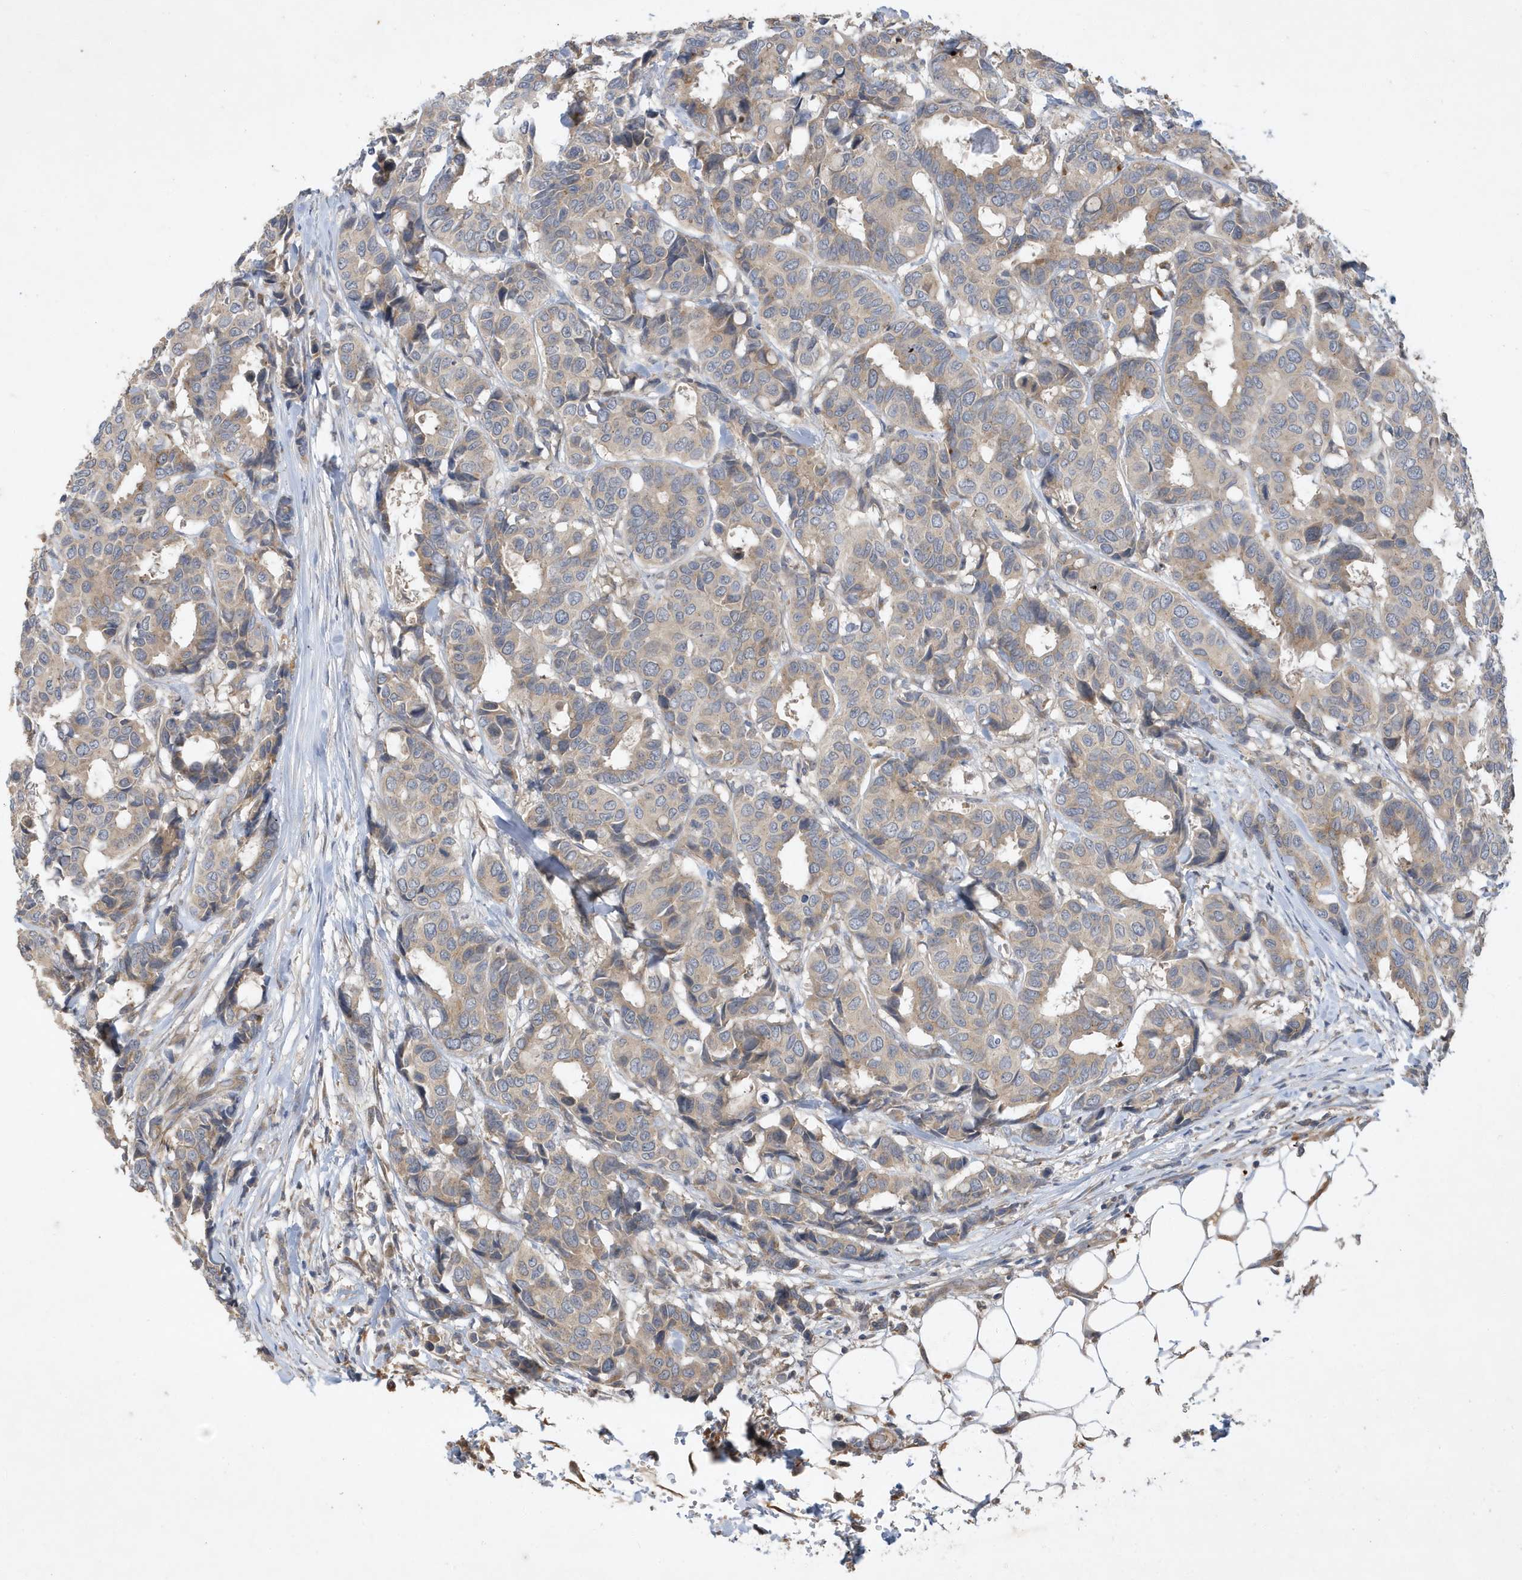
{"staining": {"intensity": "weak", "quantity": "<25%", "location": "cytoplasmic/membranous"}, "tissue": "breast cancer", "cell_type": "Tumor cells", "image_type": "cancer", "snomed": [{"axis": "morphology", "description": "Duct carcinoma"}, {"axis": "topography", "description": "Breast"}], "caption": "Immunohistochemical staining of breast cancer exhibits no significant staining in tumor cells.", "gene": "LAPTM4A", "patient": {"sex": "female", "age": 87}}